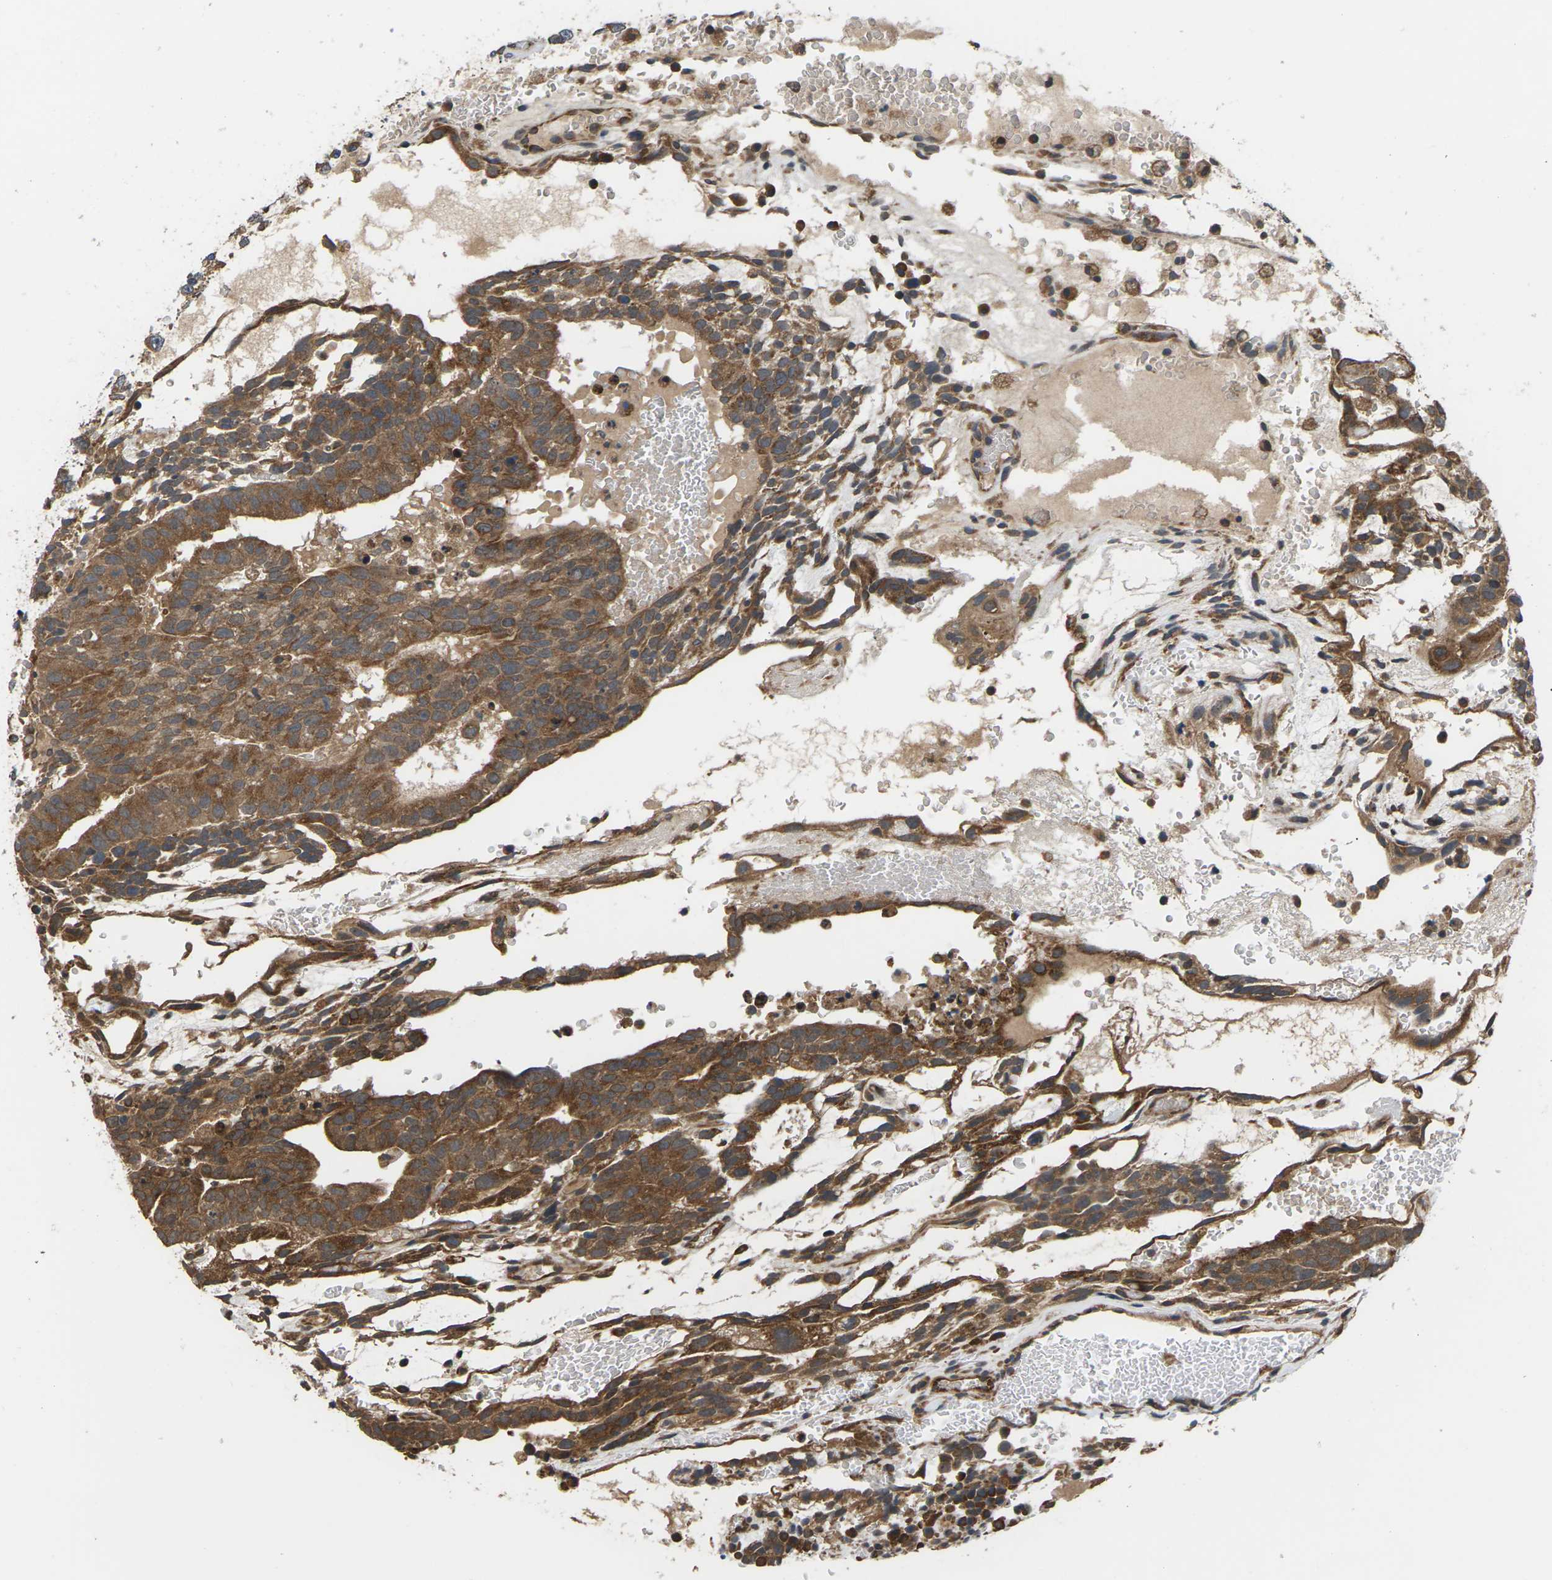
{"staining": {"intensity": "strong", "quantity": ">75%", "location": "cytoplasmic/membranous"}, "tissue": "testis cancer", "cell_type": "Tumor cells", "image_type": "cancer", "snomed": [{"axis": "morphology", "description": "Seminoma, NOS"}, {"axis": "morphology", "description": "Carcinoma, Embryonal, NOS"}, {"axis": "topography", "description": "Testis"}], "caption": "IHC (DAB (3,3'-diaminobenzidine)) staining of human testis seminoma exhibits strong cytoplasmic/membranous protein staining in approximately >75% of tumor cells.", "gene": "NRAS", "patient": {"sex": "male", "age": 52}}